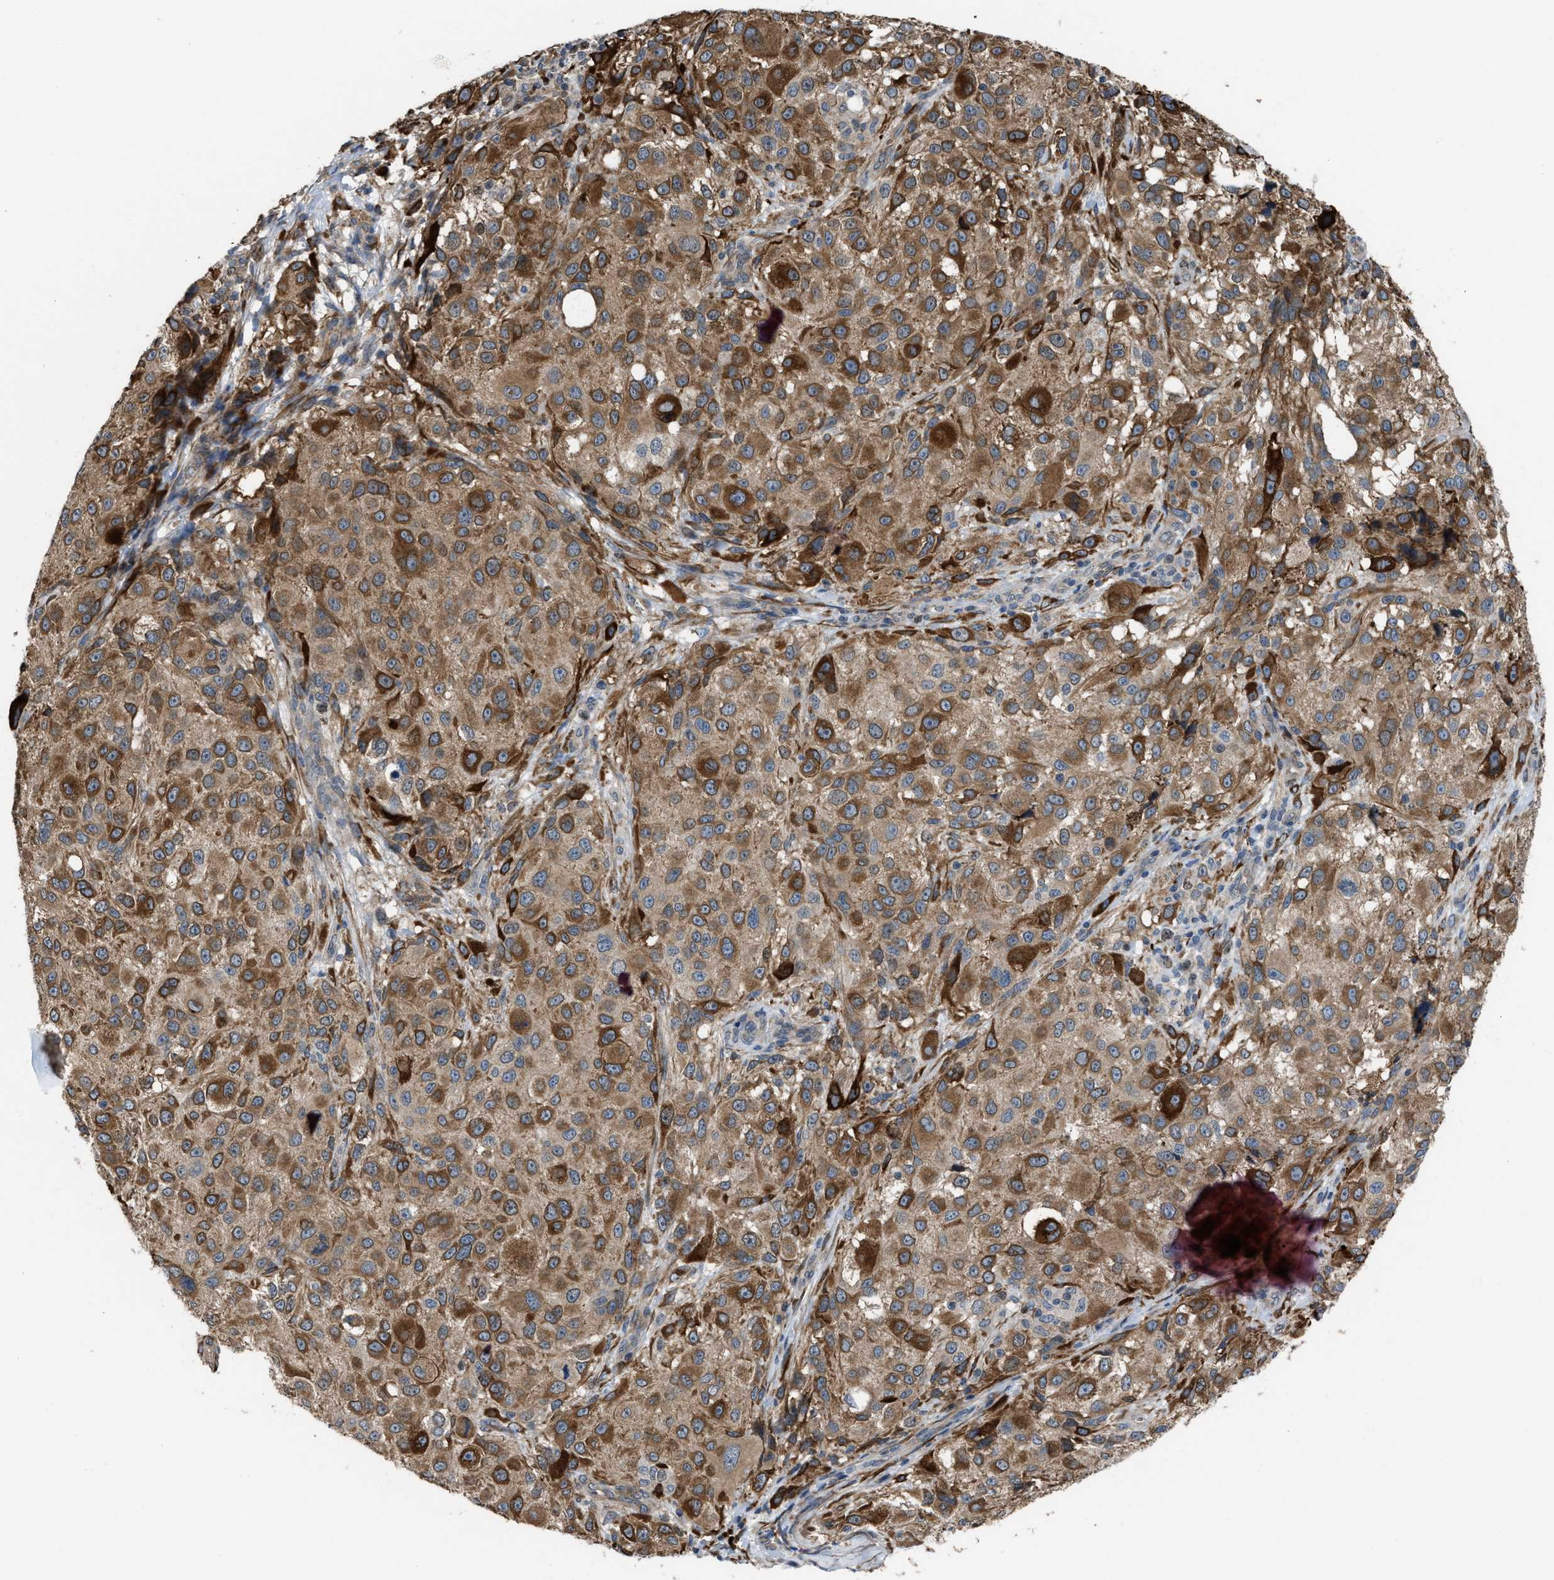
{"staining": {"intensity": "moderate", "quantity": ">75%", "location": "cytoplasmic/membranous"}, "tissue": "melanoma", "cell_type": "Tumor cells", "image_type": "cancer", "snomed": [{"axis": "morphology", "description": "Necrosis, NOS"}, {"axis": "morphology", "description": "Malignant melanoma, NOS"}, {"axis": "topography", "description": "Skin"}], "caption": "Brown immunohistochemical staining in malignant melanoma displays moderate cytoplasmic/membranous expression in approximately >75% of tumor cells.", "gene": "SELENOM", "patient": {"sex": "female", "age": 87}}